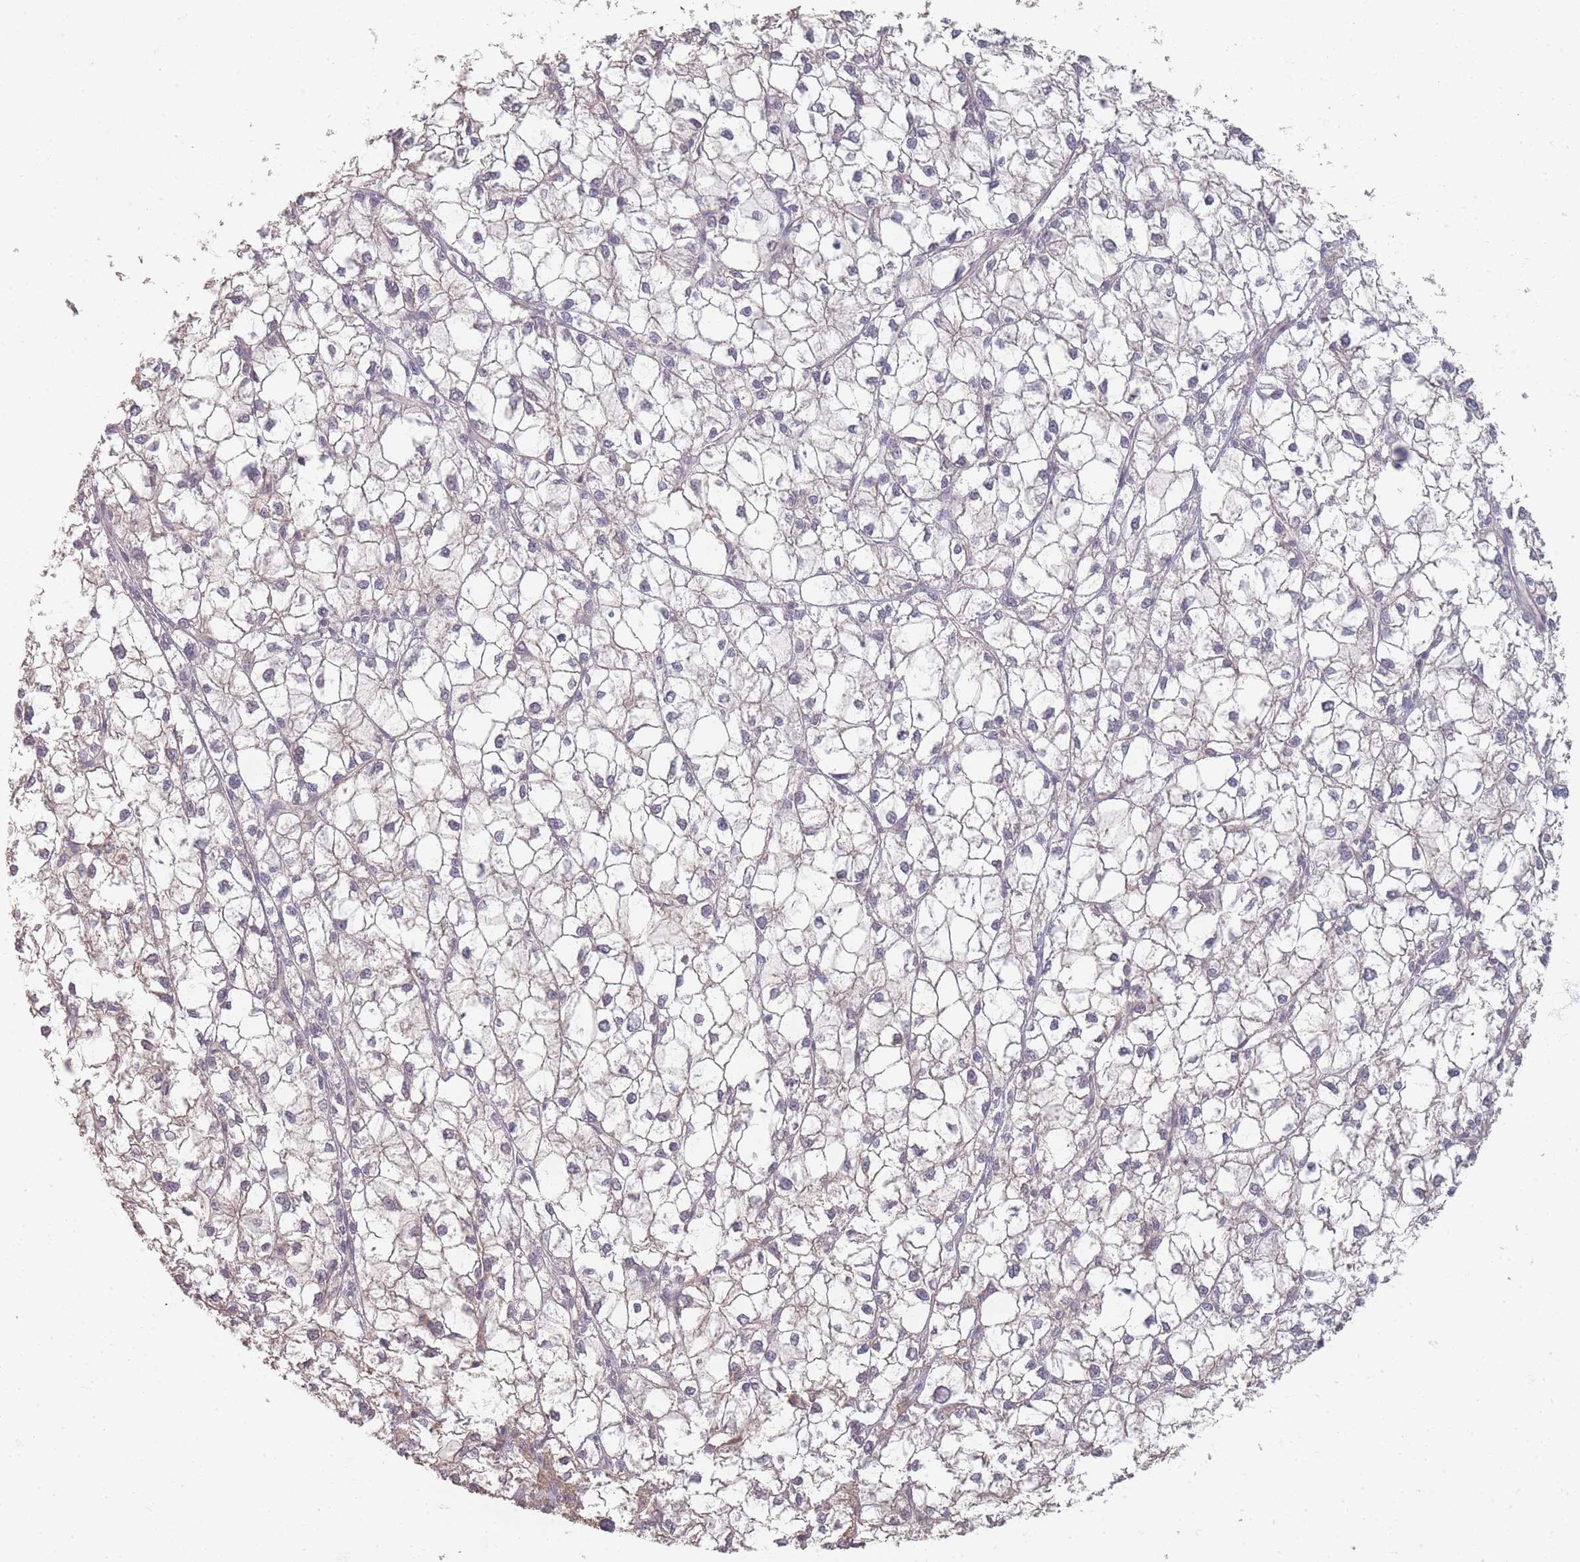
{"staining": {"intensity": "negative", "quantity": "none", "location": "none"}, "tissue": "liver cancer", "cell_type": "Tumor cells", "image_type": "cancer", "snomed": [{"axis": "morphology", "description": "Carcinoma, Hepatocellular, NOS"}, {"axis": "topography", "description": "Liver"}], "caption": "The micrograph demonstrates no significant expression in tumor cells of hepatocellular carcinoma (liver).", "gene": "RFTN1", "patient": {"sex": "female", "age": 43}}